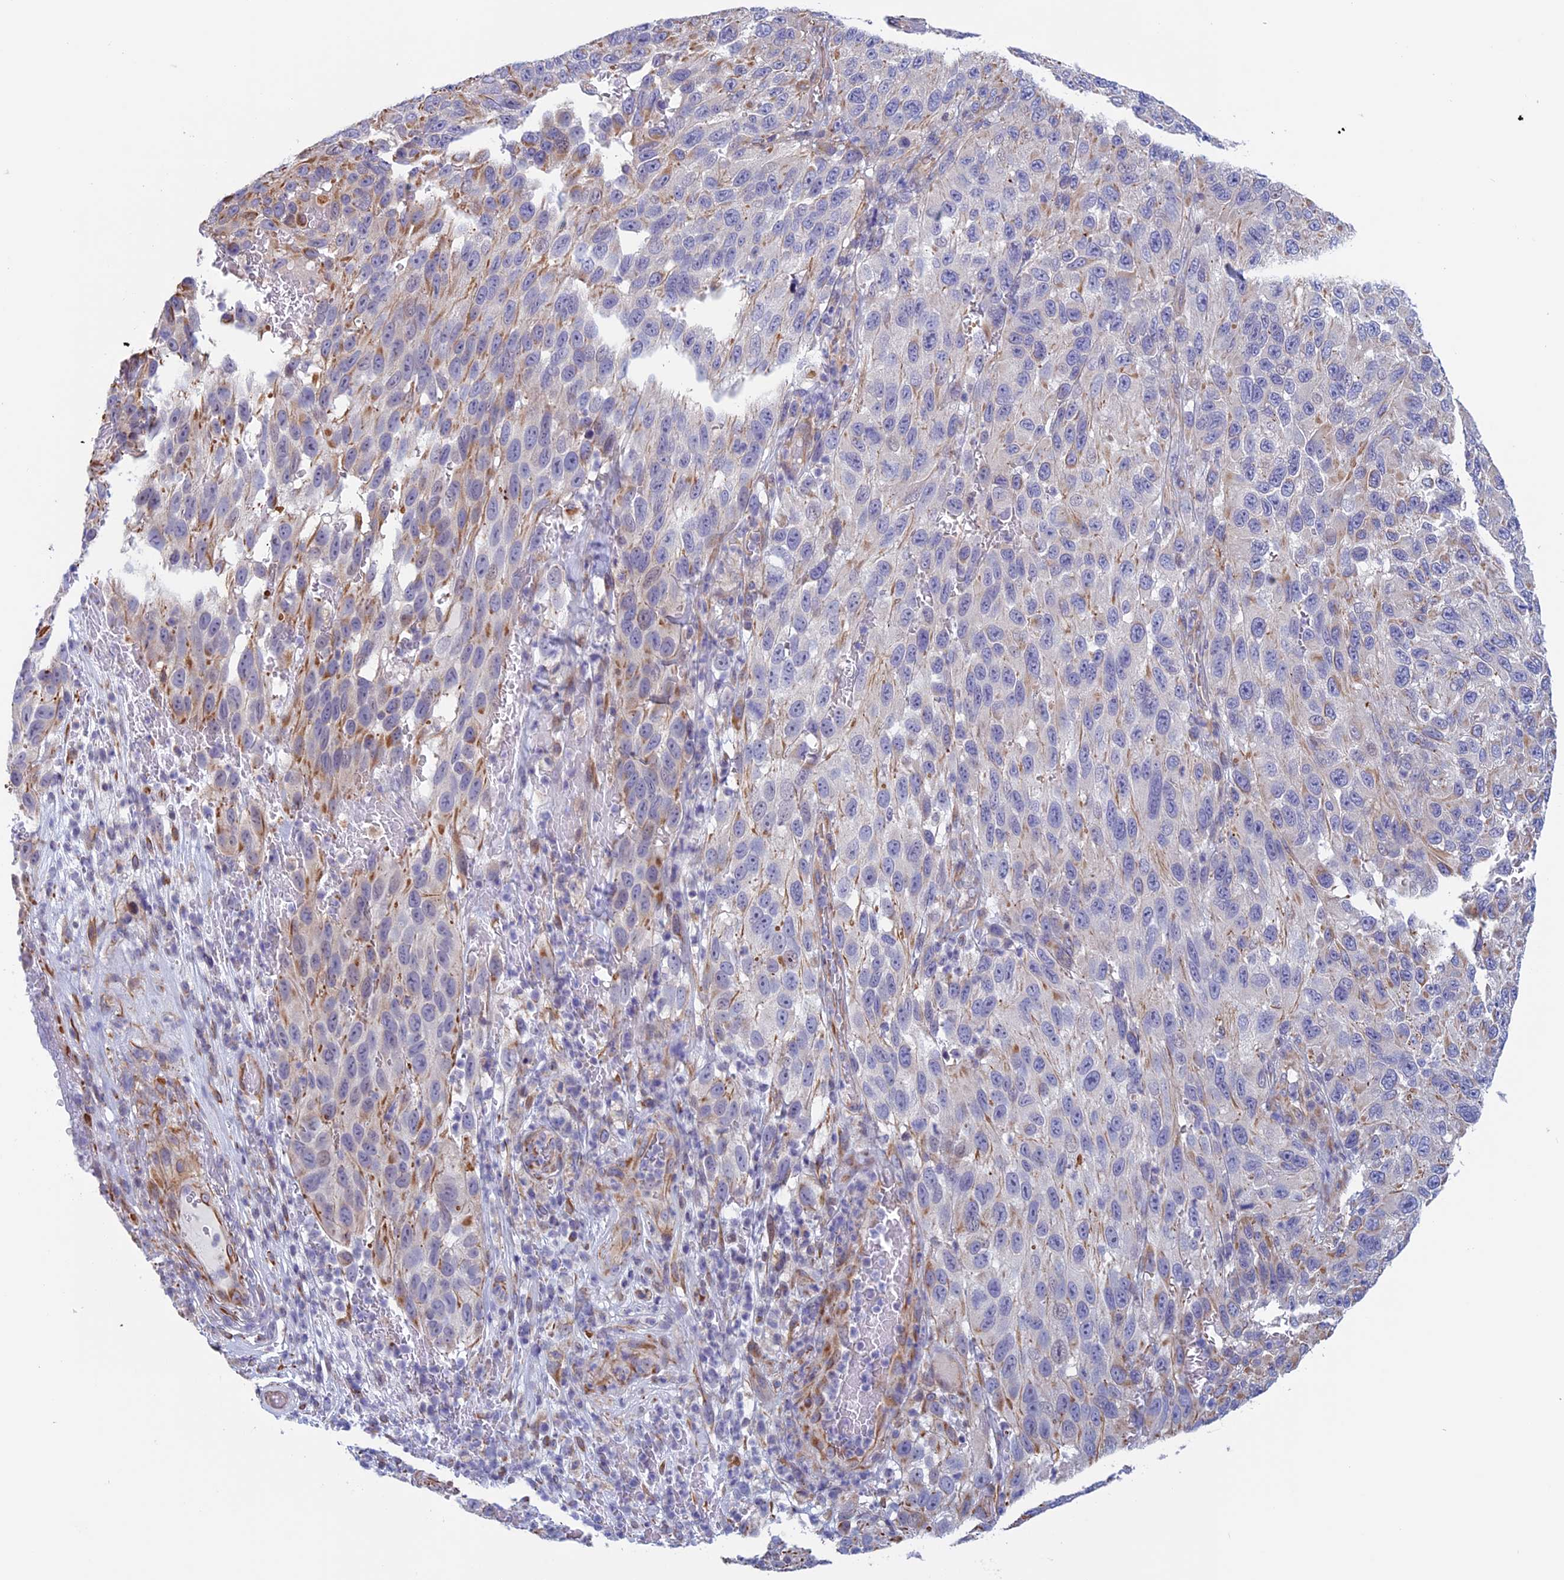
{"staining": {"intensity": "moderate", "quantity": "<25%", "location": "cytoplasmic/membranous"}, "tissue": "melanoma", "cell_type": "Tumor cells", "image_type": "cancer", "snomed": [{"axis": "morphology", "description": "Malignant melanoma, NOS"}, {"axis": "topography", "description": "Skin"}], "caption": "Protein expression analysis of human melanoma reveals moderate cytoplasmic/membranous expression in approximately <25% of tumor cells. The staining was performed using DAB (3,3'-diaminobenzidine), with brown indicating positive protein expression. Nuclei are stained blue with hematoxylin.", "gene": "BCL2L10", "patient": {"sex": "female", "age": 96}}